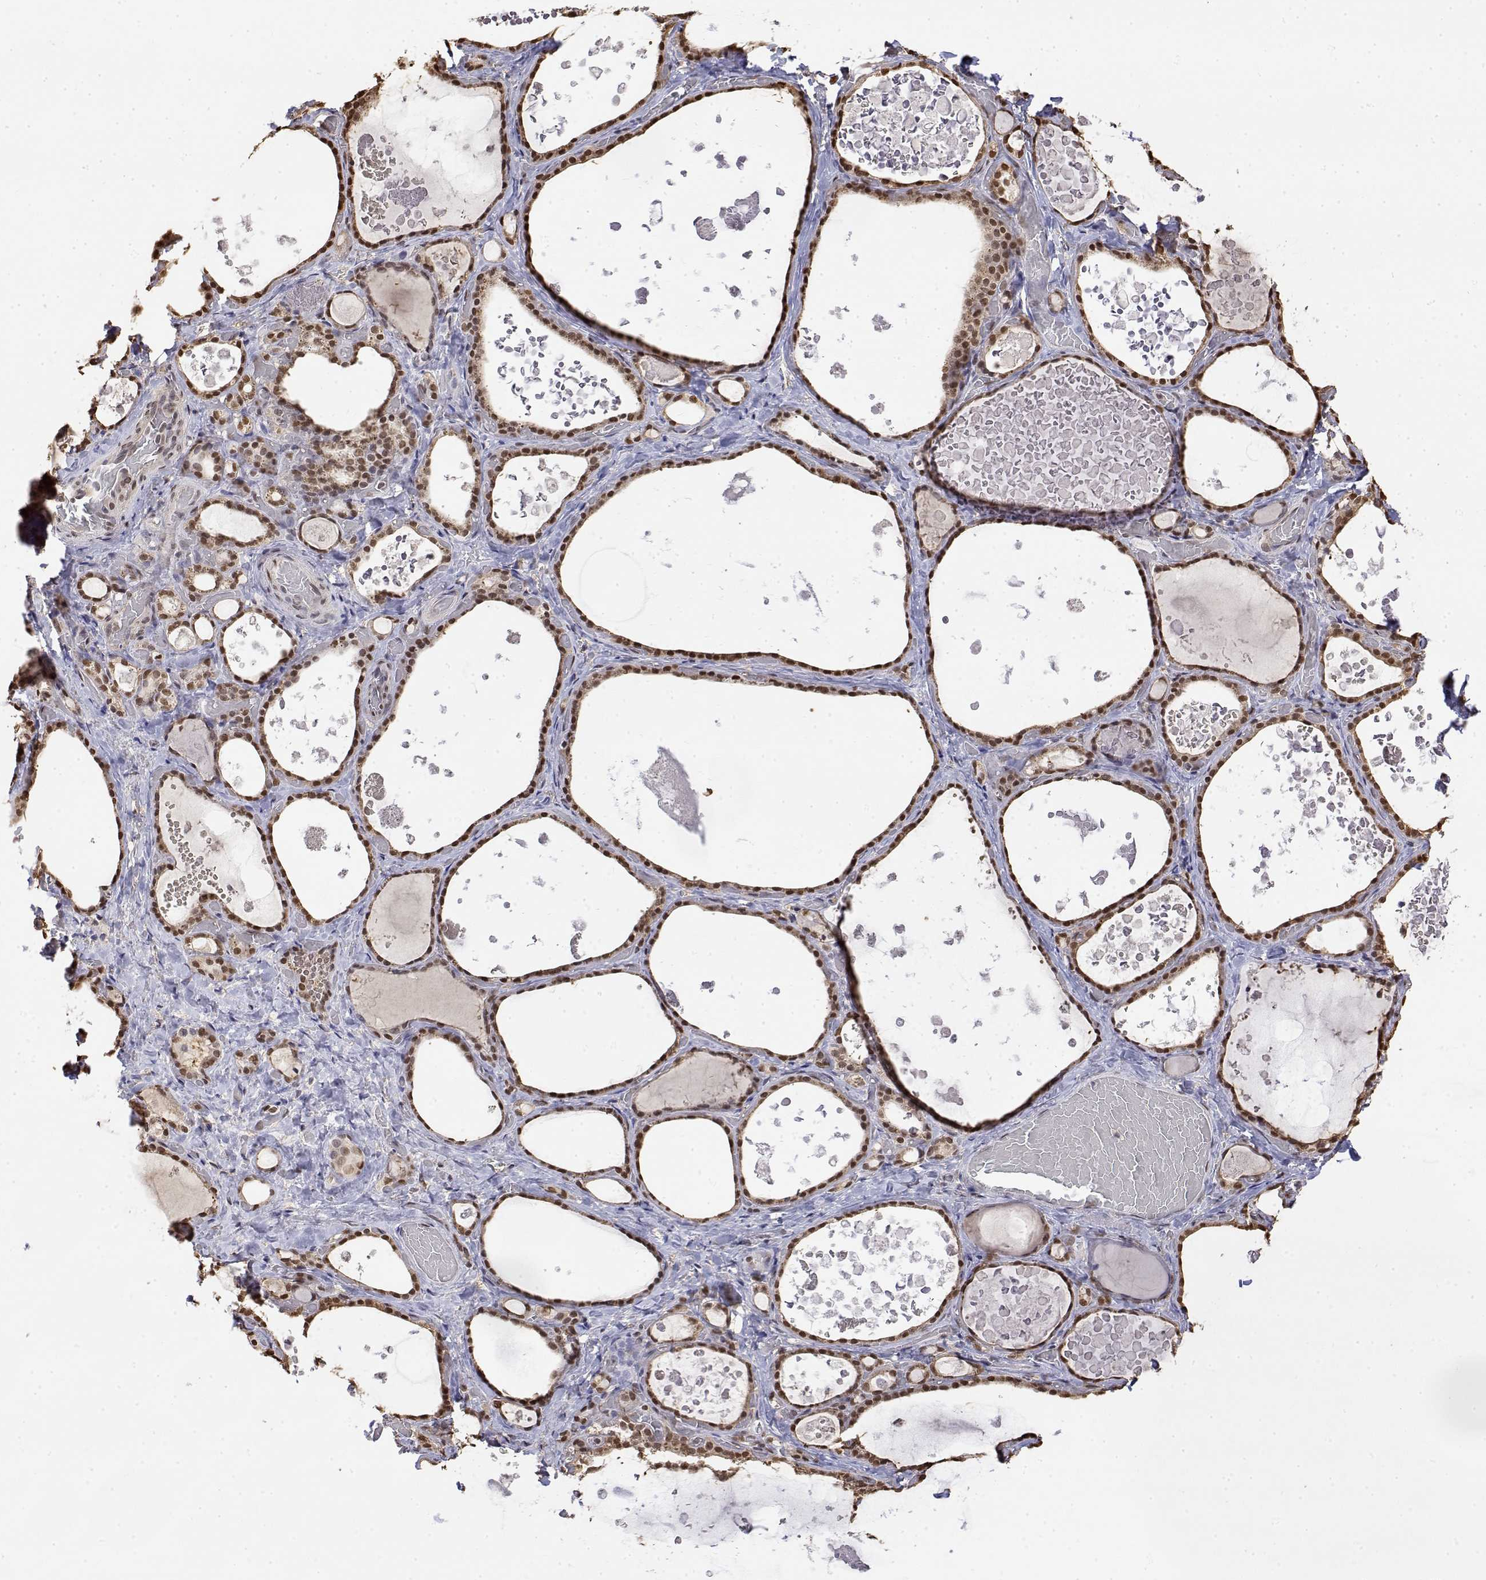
{"staining": {"intensity": "strong", "quantity": ">75%", "location": "nuclear"}, "tissue": "thyroid gland", "cell_type": "Glandular cells", "image_type": "normal", "snomed": [{"axis": "morphology", "description": "Normal tissue, NOS"}, {"axis": "topography", "description": "Thyroid gland"}], "caption": "Immunohistochemical staining of unremarkable thyroid gland shows strong nuclear protein staining in approximately >75% of glandular cells.", "gene": "TPI1", "patient": {"sex": "female", "age": 56}}